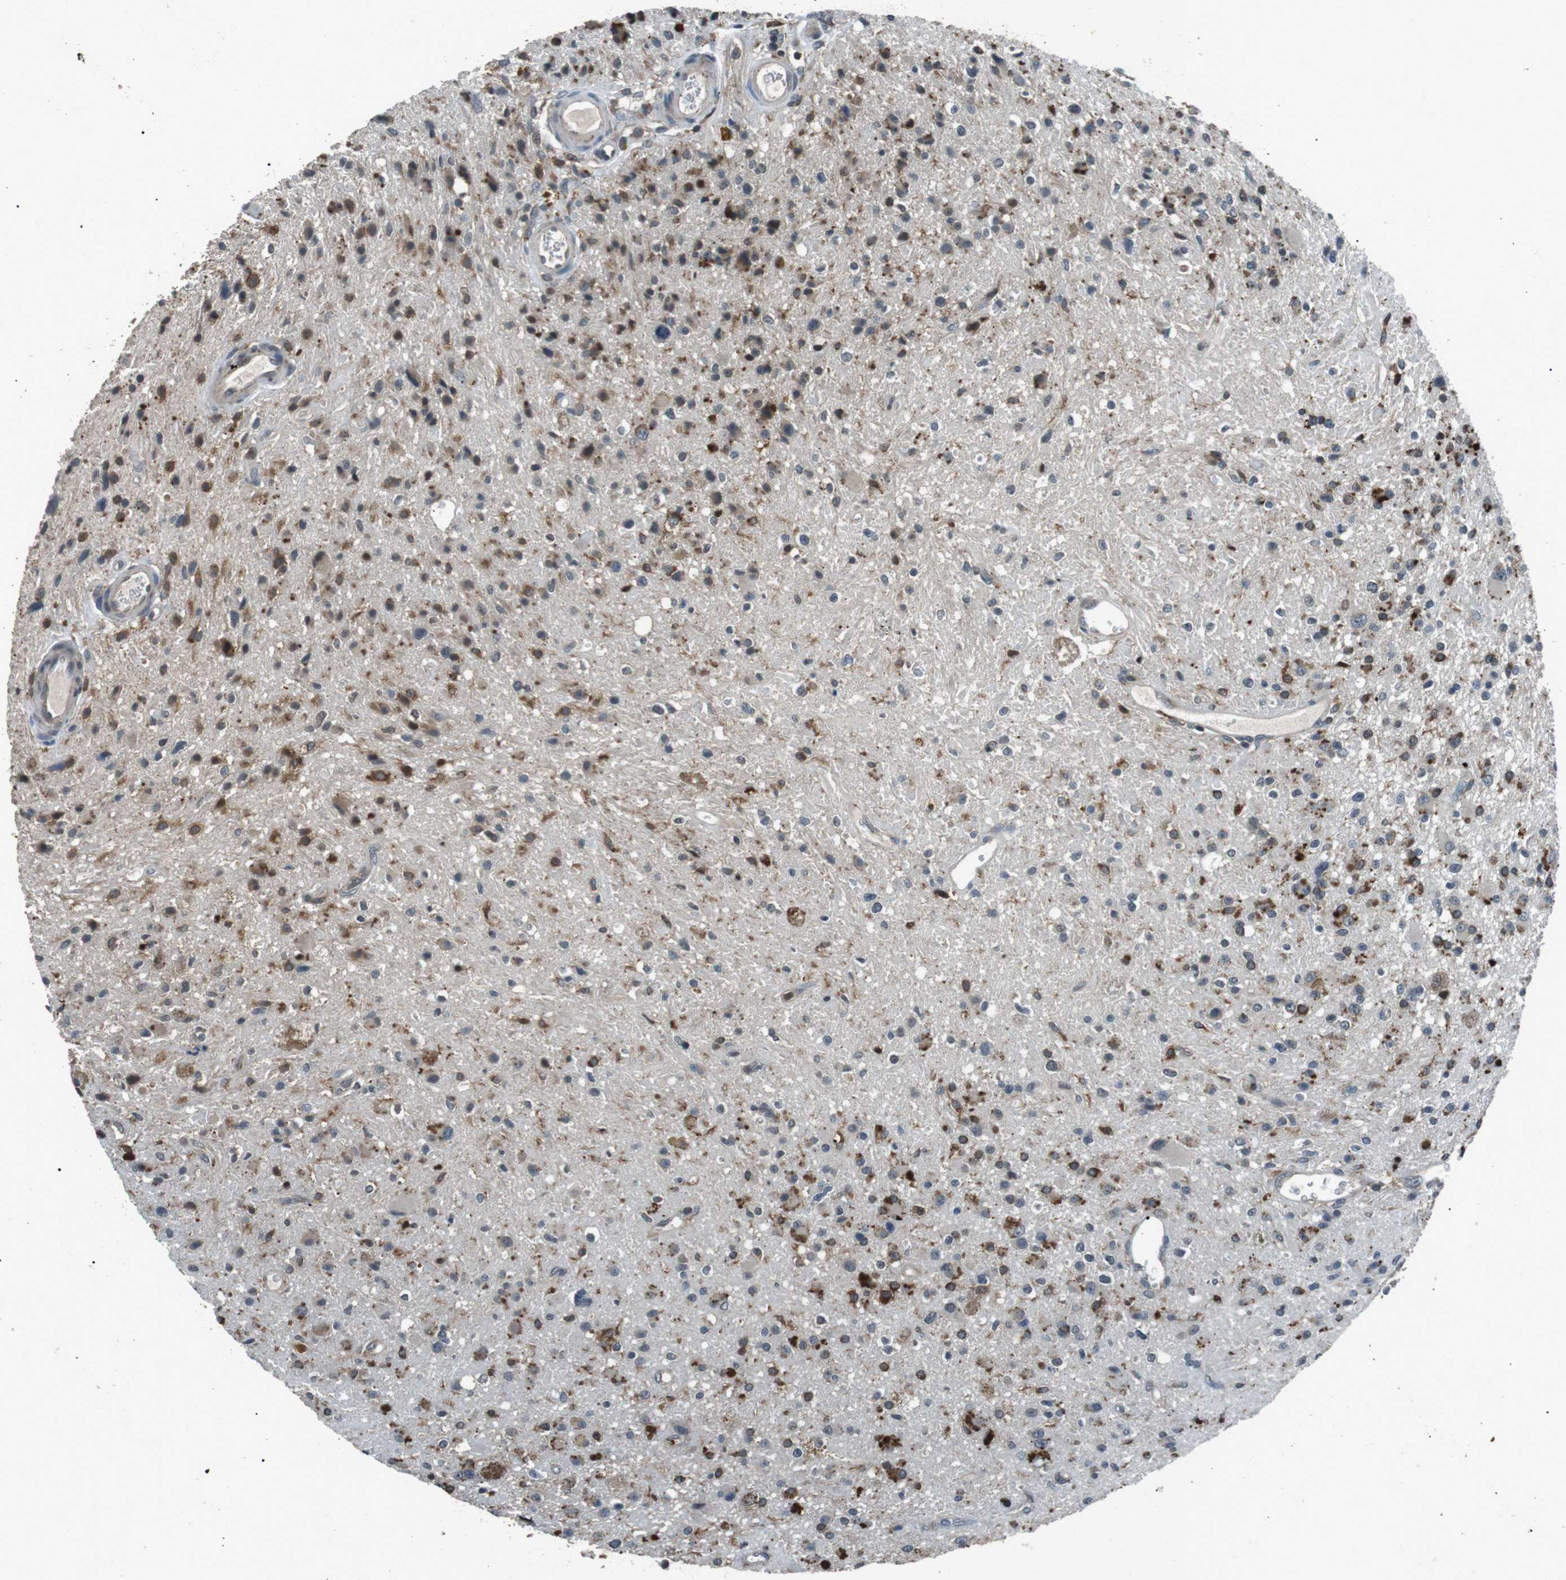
{"staining": {"intensity": "moderate", "quantity": "25%-75%", "location": "cytoplasmic/membranous"}, "tissue": "glioma", "cell_type": "Tumor cells", "image_type": "cancer", "snomed": [{"axis": "morphology", "description": "Glioma, malignant, High grade"}, {"axis": "topography", "description": "Brain"}], "caption": "Tumor cells show medium levels of moderate cytoplasmic/membranous staining in approximately 25%-75% of cells in human glioma.", "gene": "NEK7", "patient": {"sex": "male", "age": 33}}